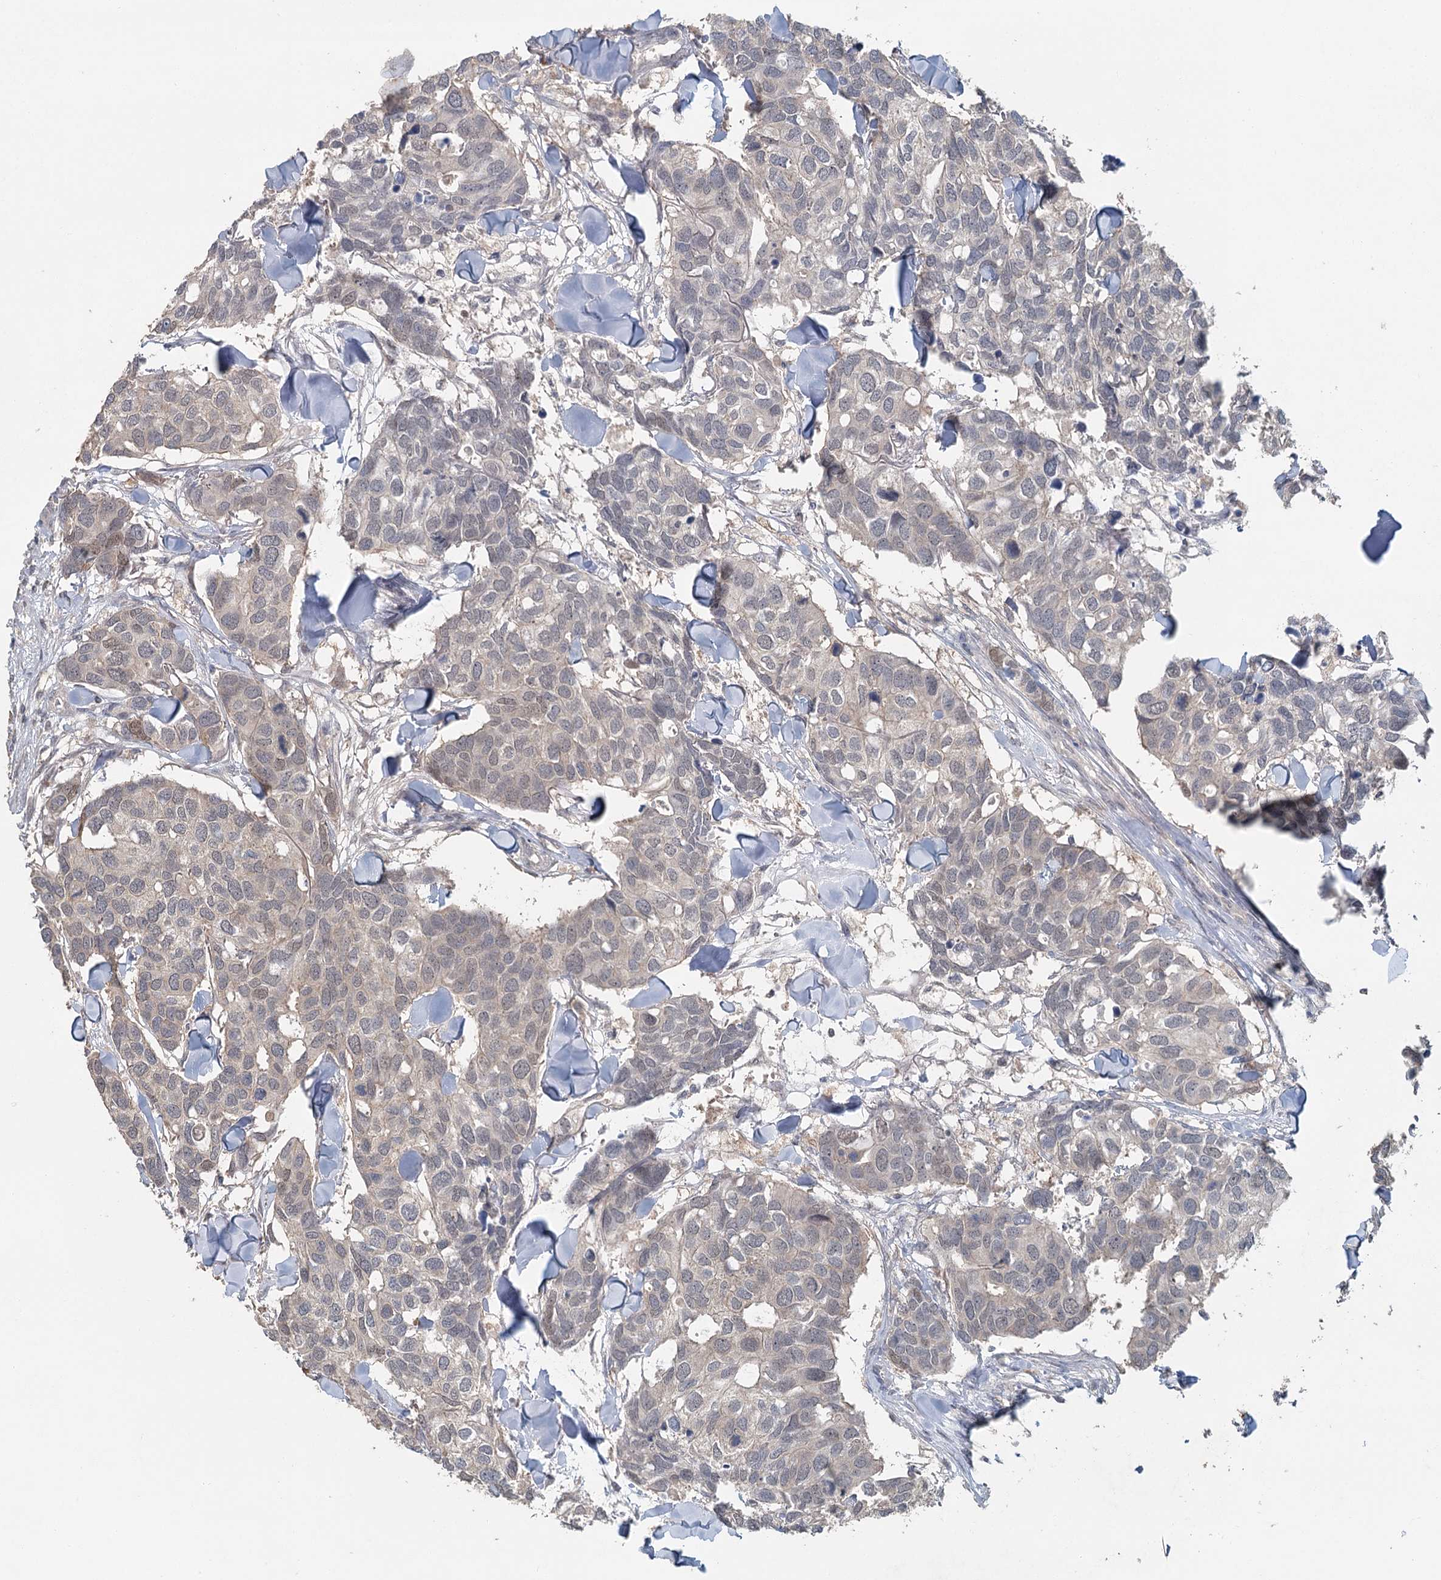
{"staining": {"intensity": "negative", "quantity": "none", "location": "none"}, "tissue": "breast cancer", "cell_type": "Tumor cells", "image_type": "cancer", "snomed": [{"axis": "morphology", "description": "Duct carcinoma"}, {"axis": "topography", "description": "Breast"}], "caption": "Immunohistochemistry micrograph of human breast cancer (intraductal carcinoma) stained for a protein (brown), which shows no expression in tumor cells. The staining was performed using DAB to visualize the protein expression in brown, while the nuclei were stained in blue with hematoxylin (Magnification: 20x).", "gene": "ADK", "patient": {"sex": "female", "age": 83}}